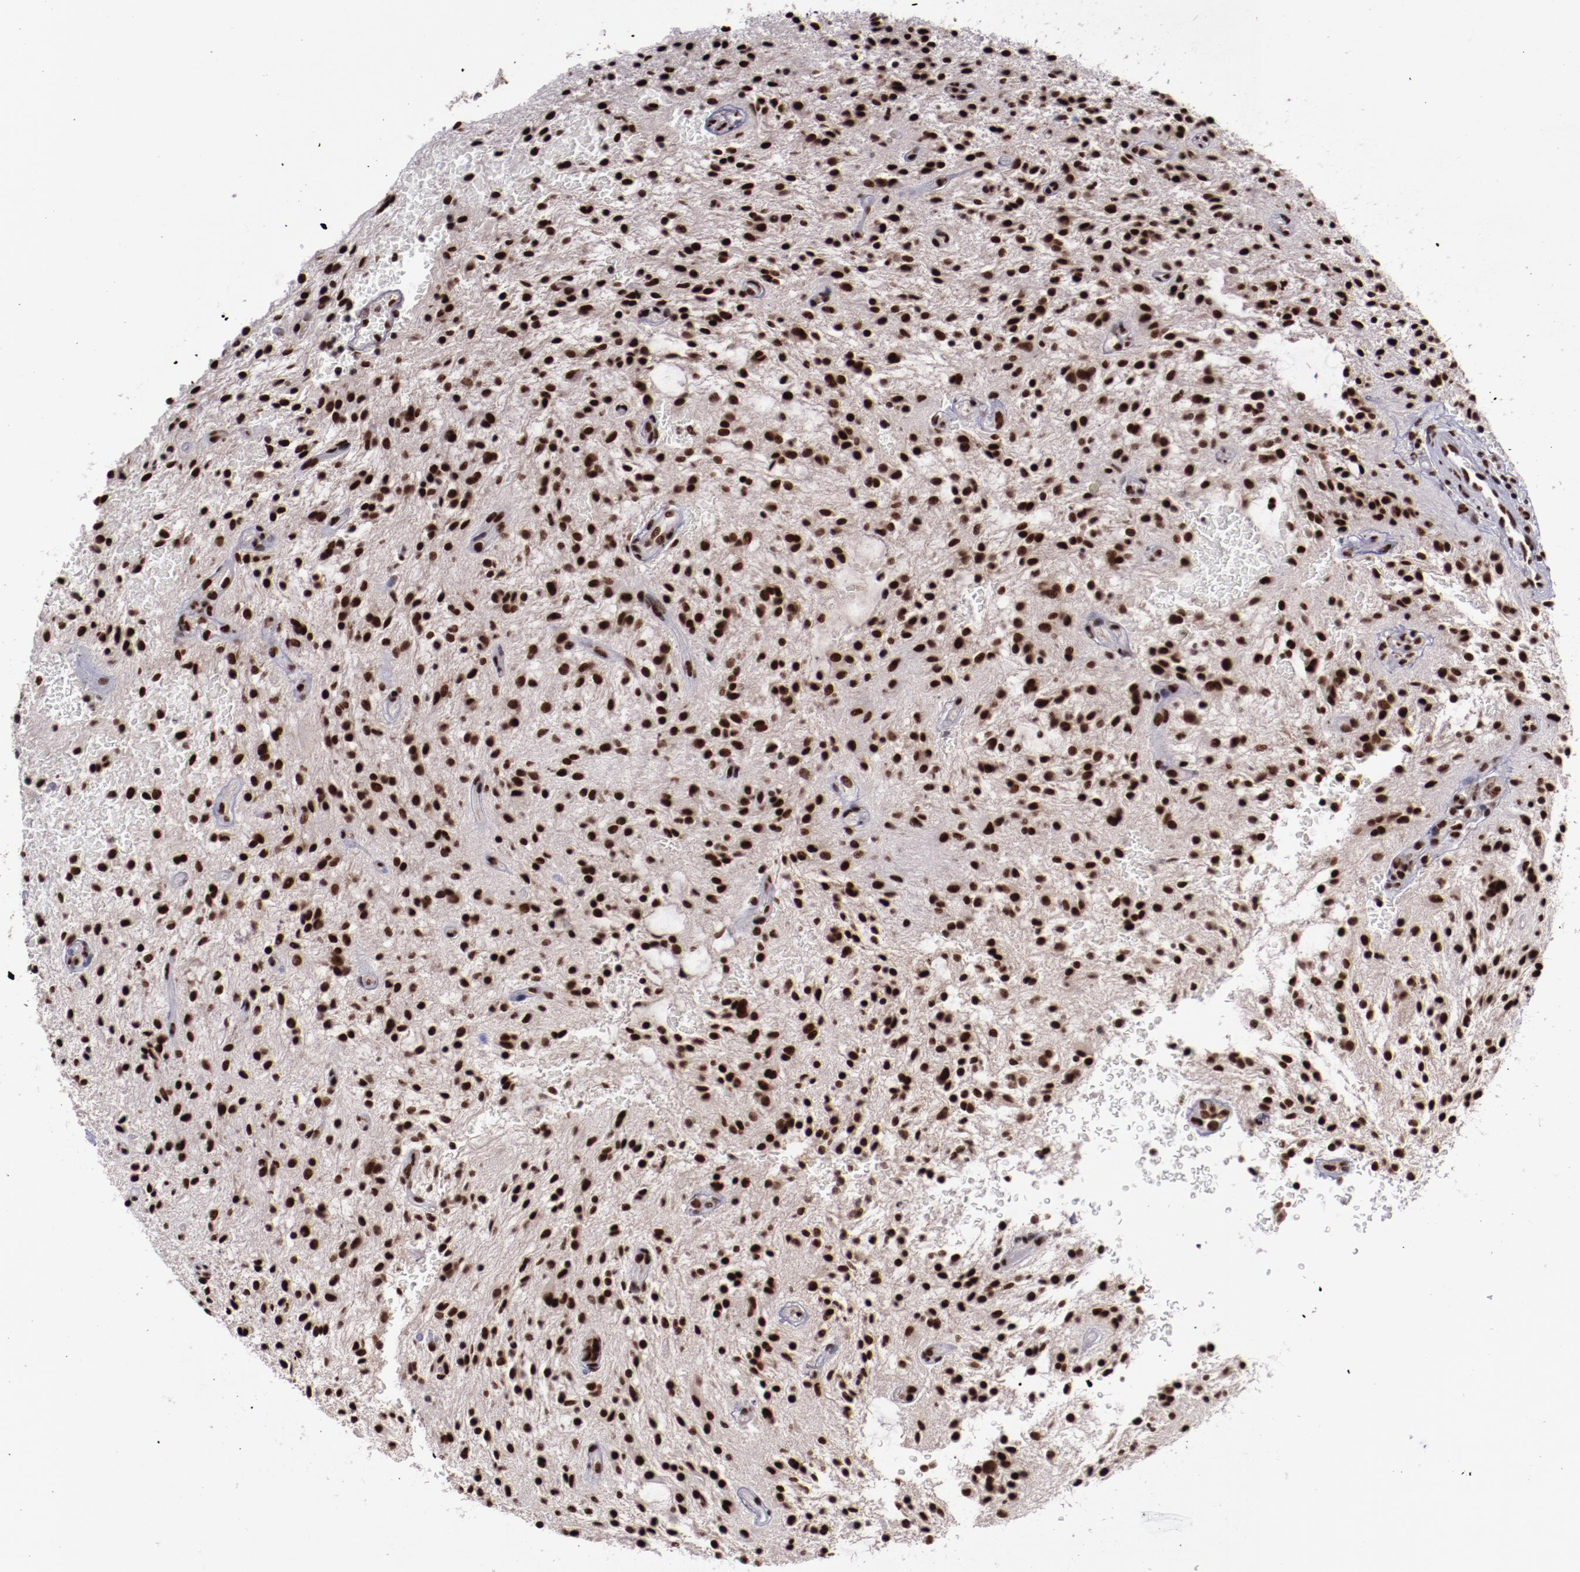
{"staining": {"intensity": "strong", "quantity": ">75%", "location": "nuclear"}, "tissue": "glioma", "cell_type": "Tumor cells", "image_type": "cancer", "snomed": [{"axis": "morphology", "description": "Glioma, malignant, NOS"}, {"axis": "topography", "description": "Cerebellum"}], "caption": "Immunohistochemical staining of human glioma shows strong nuclear protein positivity in approximately >75% of tumor cells.", "gene": "ERH", "patient": {"sex": "female", "age": 10}}